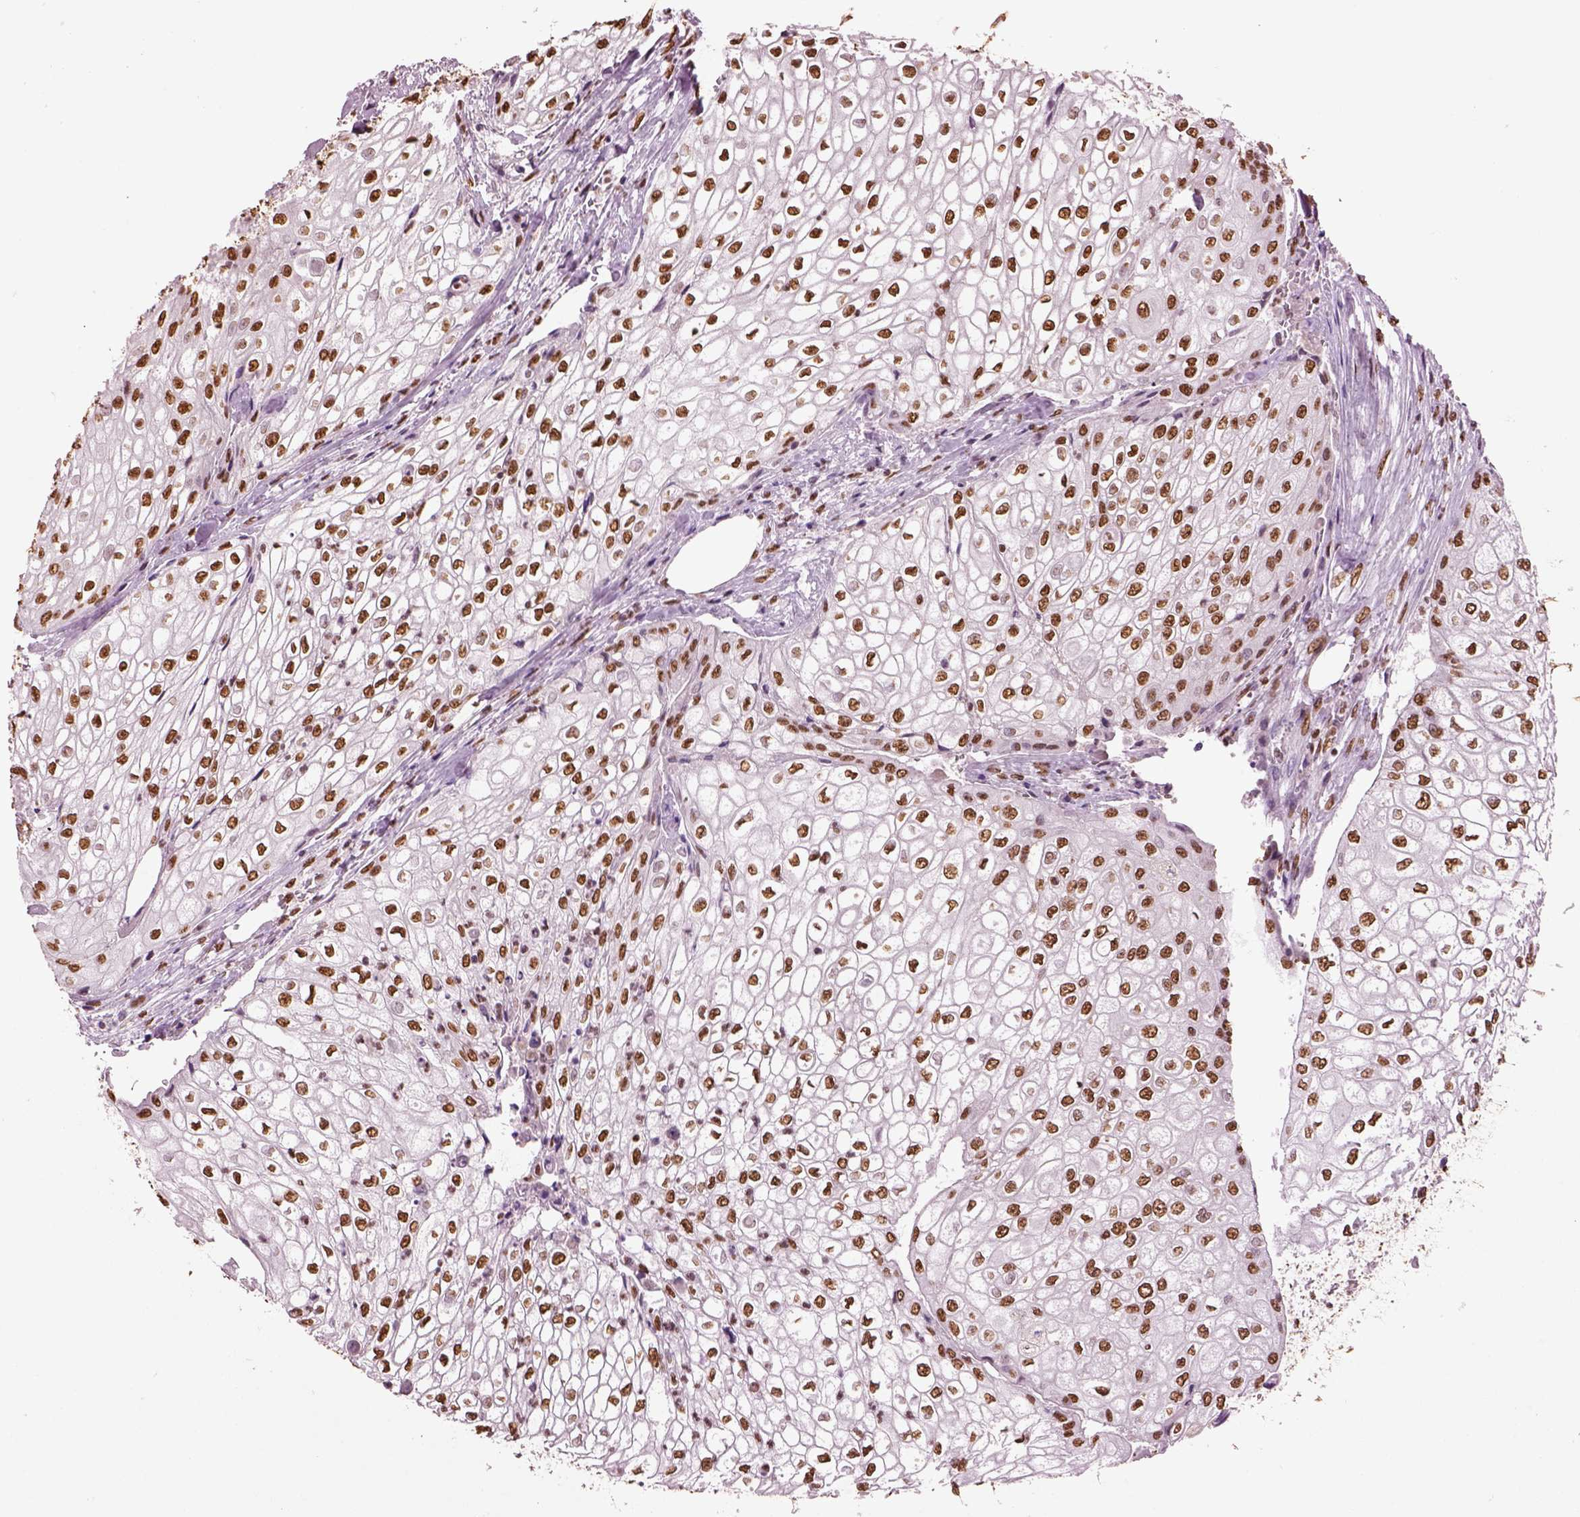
{"staining": {"intensity": "moderate", "quantity": ">75%", "location": "nuclear"}, "tissue": "urothelial cancer", "cell_type": "Tumor cells", "image_type": "cancer", "snomed": [{"axis": "morphology", "description": "Urothelial carcinoma, High grade"}, {"axis": "topography", "description": "Urinary bladder"}], "caption": "The histopathology image displays a brown stain indicating the presence of a protein in the nuclear of tumor cells in high-grade urothelial carcinoma.", "gene": "DDX3X", "patient": {"sex": "male", "age": 62}}